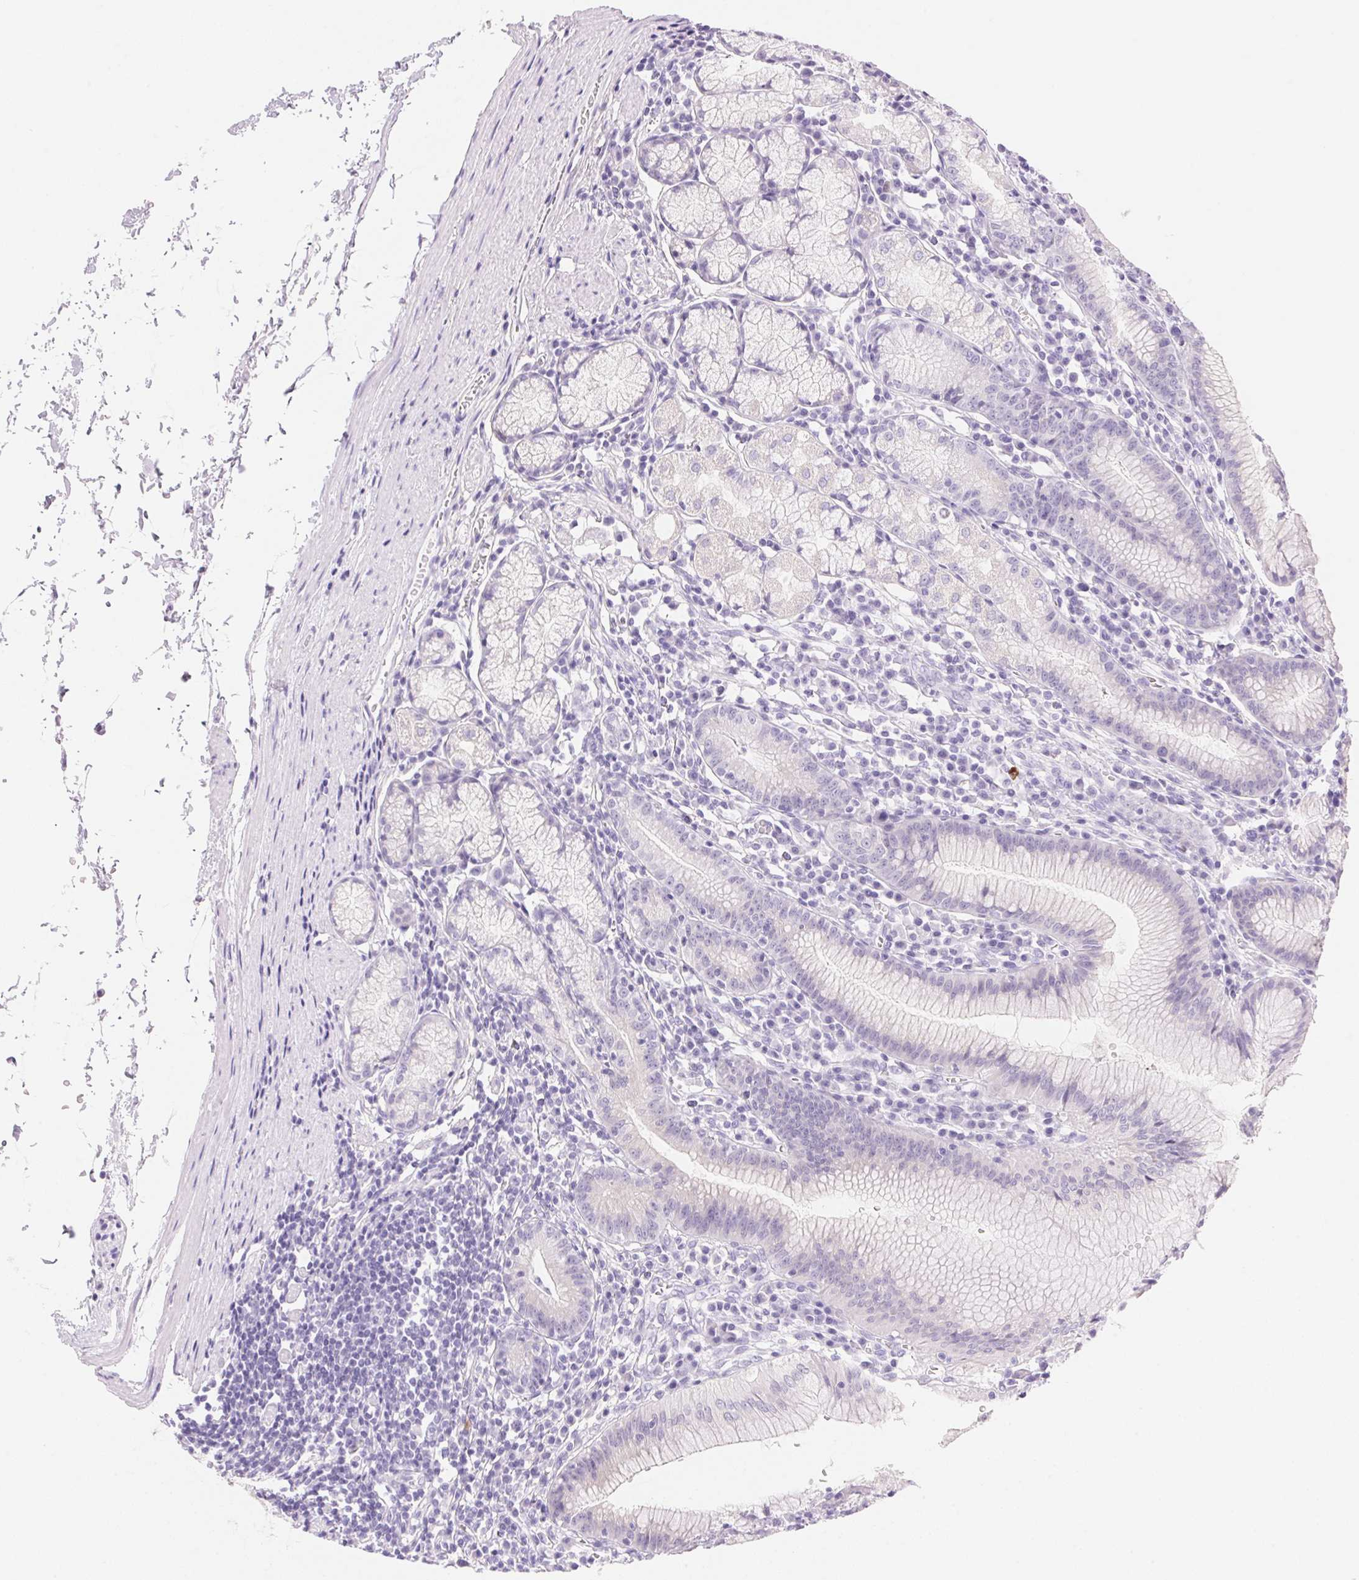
{"staining": {"intensity": "negative", "quantity": "none", "location": "none"}, "tissue": "stomach", "cell_type": "Glandular cells", "image_type": "normal", "snomed": [{"axis": "morphology", "description": "Normal tissue, NOS"}, {"axis": "topography", "description": "Stomach"}], "caption": "Immunohistochemistry of unremarkable stomach demonstrates no staining in glandular cells. The staining is performed using DAB (3,3'-diaminobenzidine) brown chromogen with nuclei counter-stained in using hematoxylin.", "gene": "DHCR24", "patient": {"sex": "male", "age": 55}}